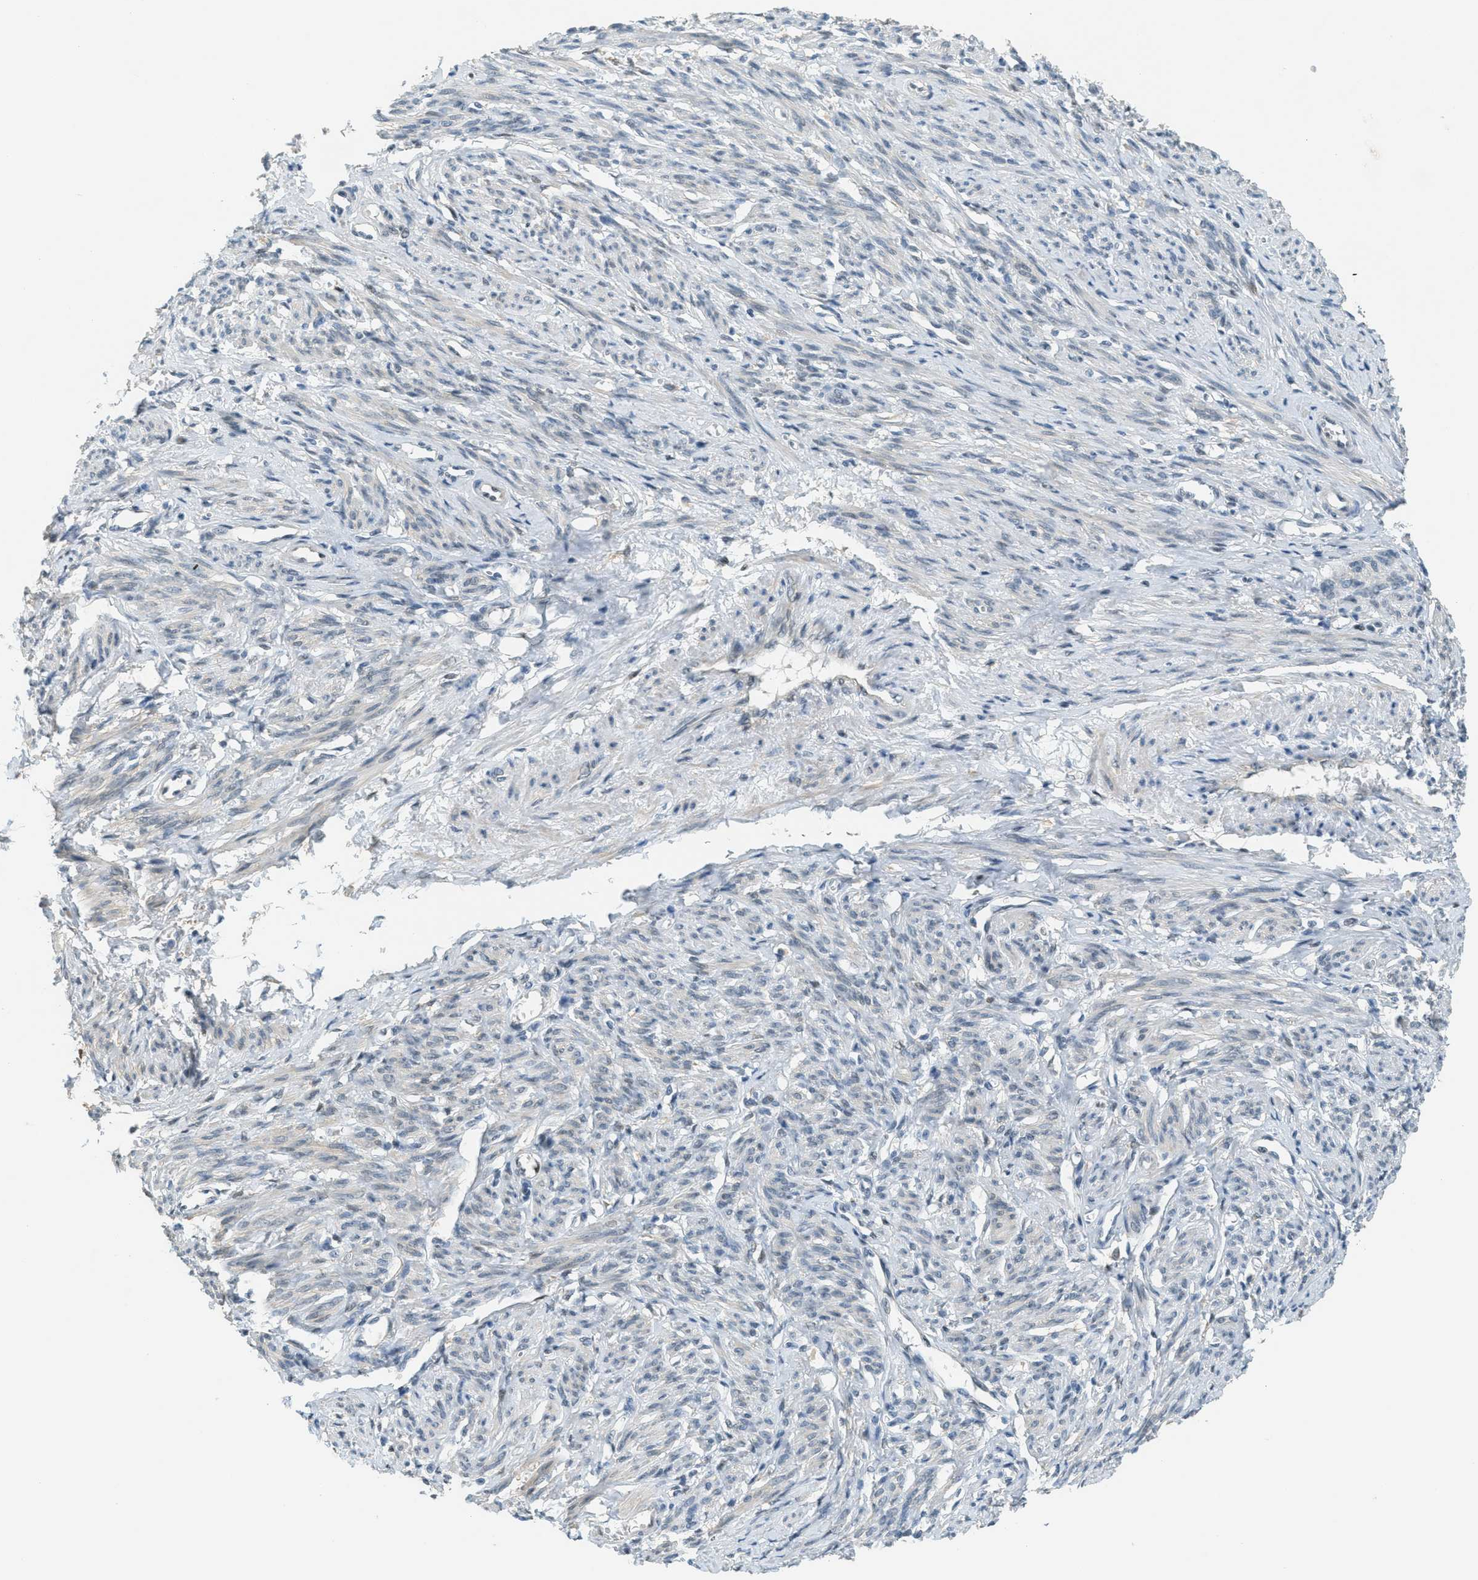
{"staining": {"intensity": "weak", "quantity": ">75%", "location": "cytoplasmic/membranous"}, "tissue": "smooth muscle", "cell_type": "Smooth muscle cells", "image_type": "normal", "snomed": [{"axis": "morphology", "description": "Normal tissue, NOS"}, {"axis": "topography", "description": "Smooth muscle"}], "caption": "This photomicrograph displays immunohistochemistry staining of normal human smooth muscle, with low weak cytoplasmic/membranous expression in approximately >75% of smooth muscle cells.", "gene": "TCF3", "patient": {"sex": "female", "age": 65}}